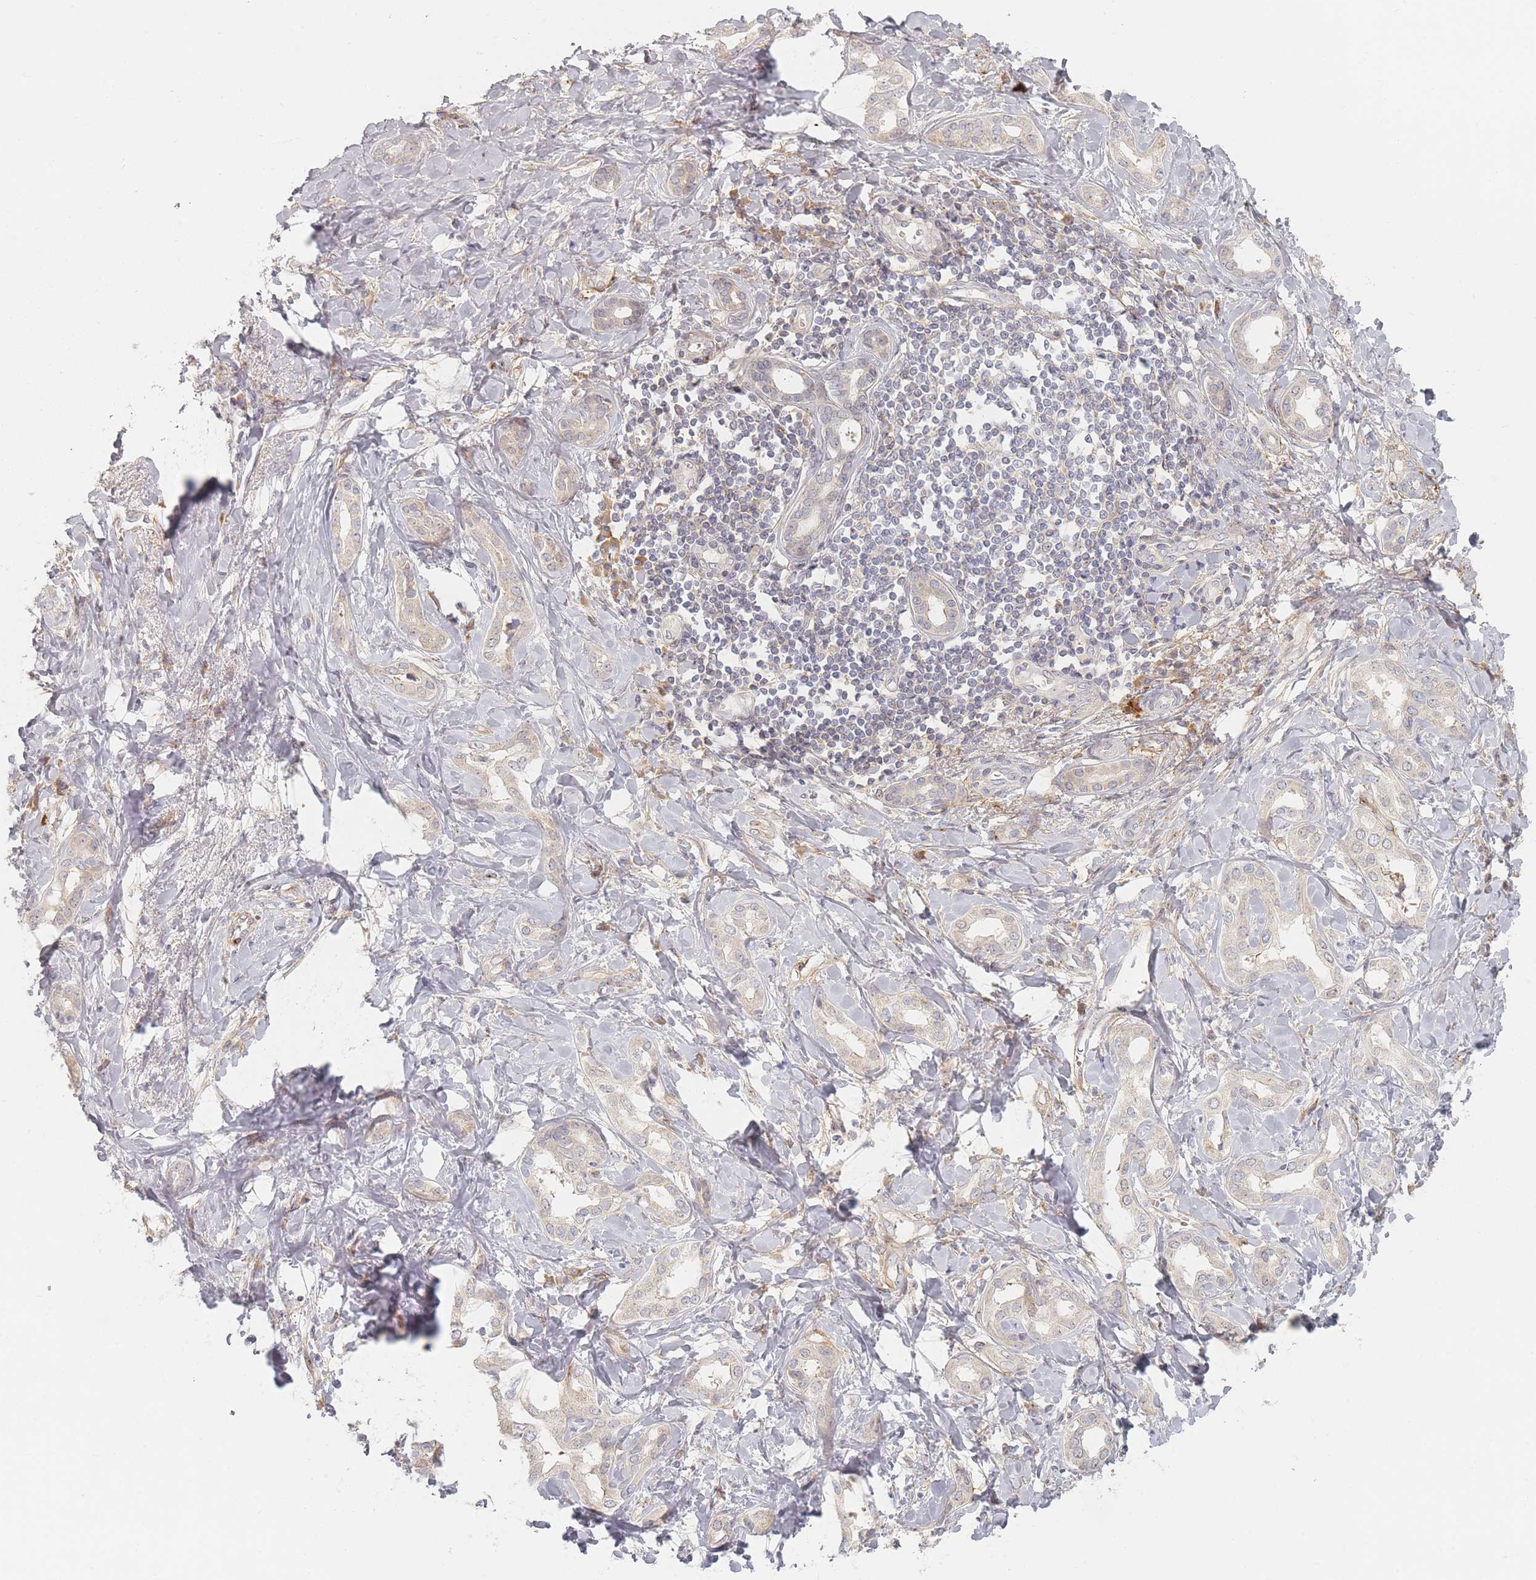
{"staining": {"intensity": "negative", "quantity": "none", "location": "none"}, "tissue": "liver cancer", "cell_type": "Tumor cells", "image_type": "cancer", "snomed": [{"axis": "morphology", "description": "Cholangiocarcinoma"}, {"axis": "topography", "description": "Liver"}], "caption": "Immunohistochemistry (IHC) histopathology image of human cholangiocarcinoma (liver) stained for a protein (brown), which exhibits no staining in tumor cells.", "gene": "ZKSCAN7", "patient": {"sex": "female", "age": 77}}